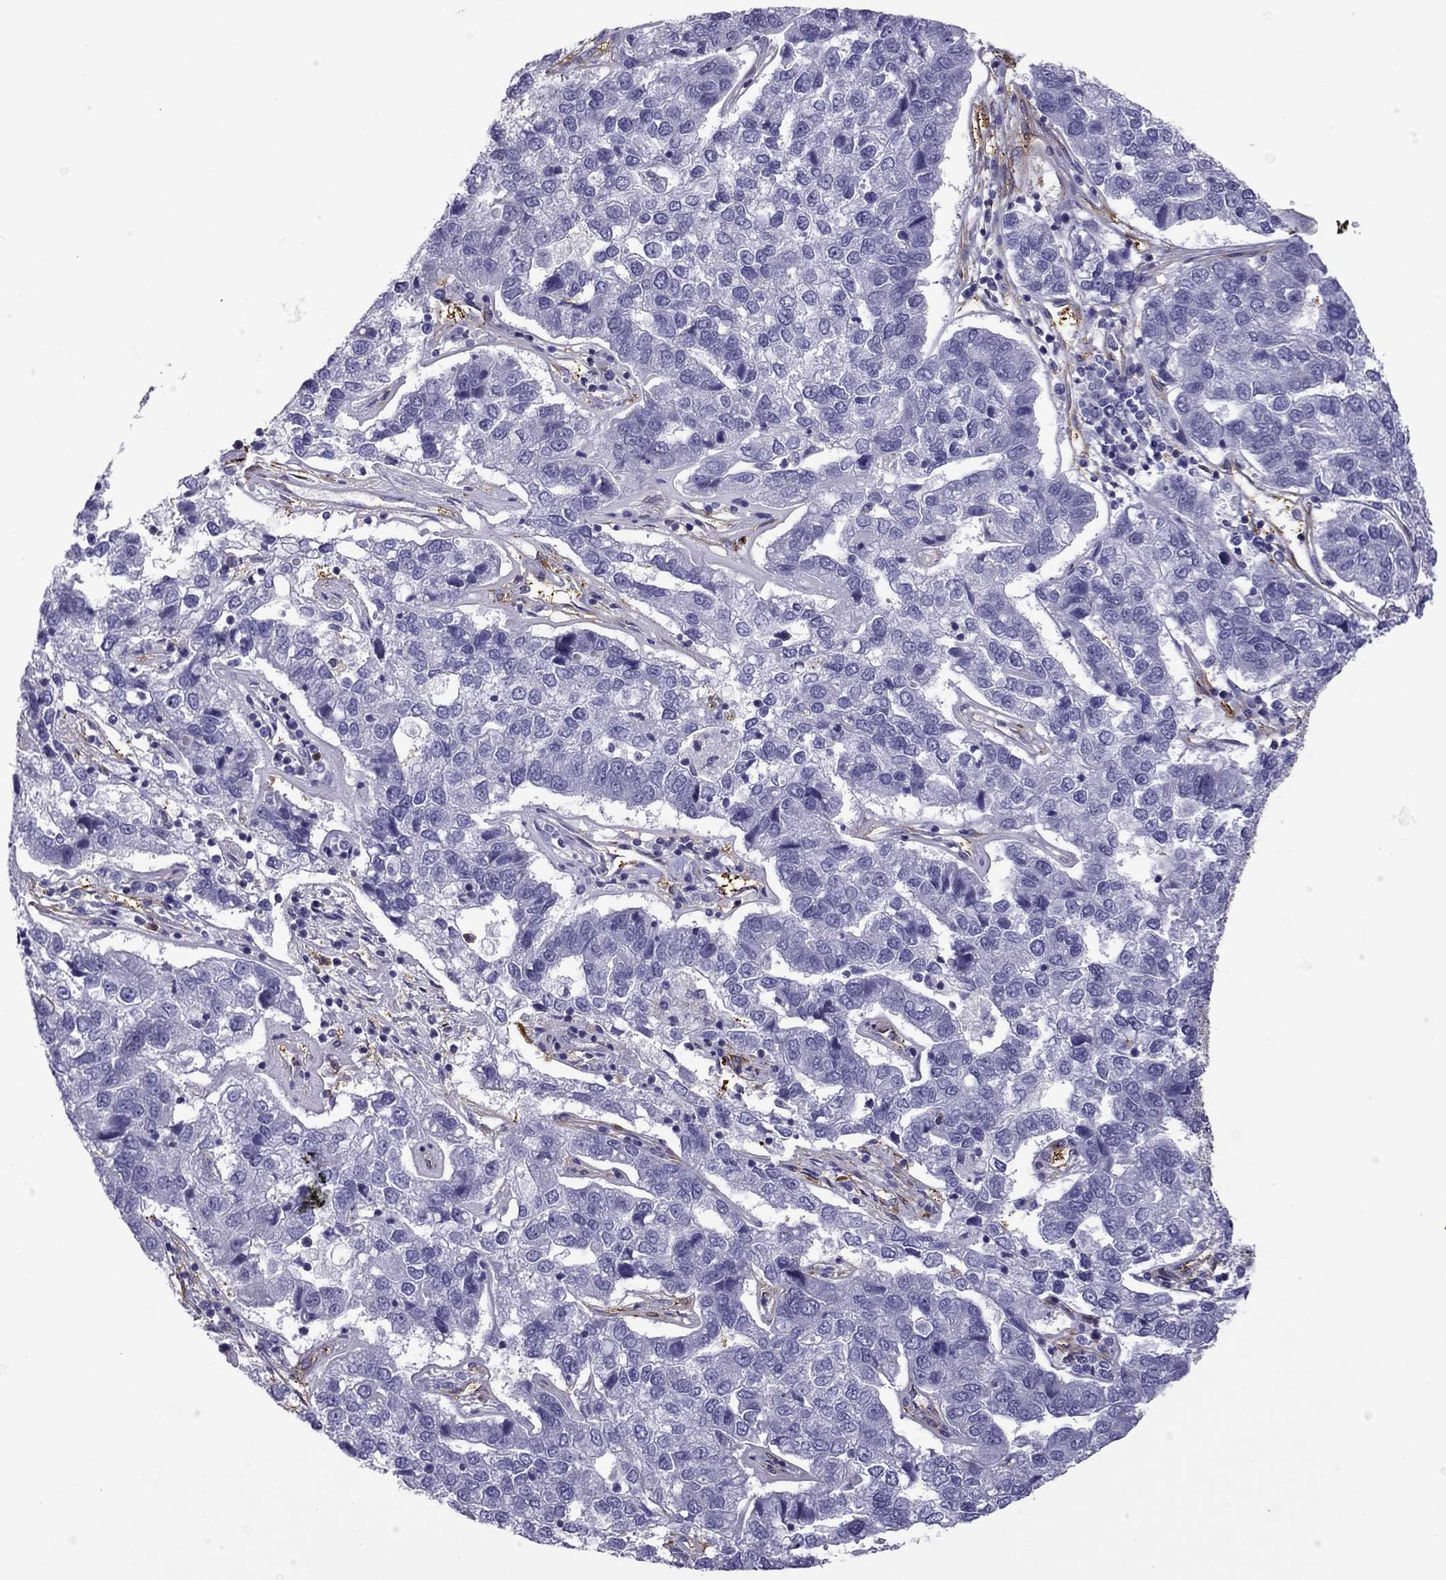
{"staining": {"intensity": "negative", "quantity": "none", "location": "none"}, "tissue": "pancreatic cancer", "cell_type": "Tumor cells", "image_type": "cancer", "snomed": [{"axis": "morphology", "description": "Adenocarcinoma, NOS"}, {"axis": "topography", "description": "Pancreas"}], "caption": "Immunohistochemistry of adenocarcinoma (pancreatic) demonstrates no staining in tumor cells.", "gene": "MAP4", "patient": {"sex": "female", "age": 61}}